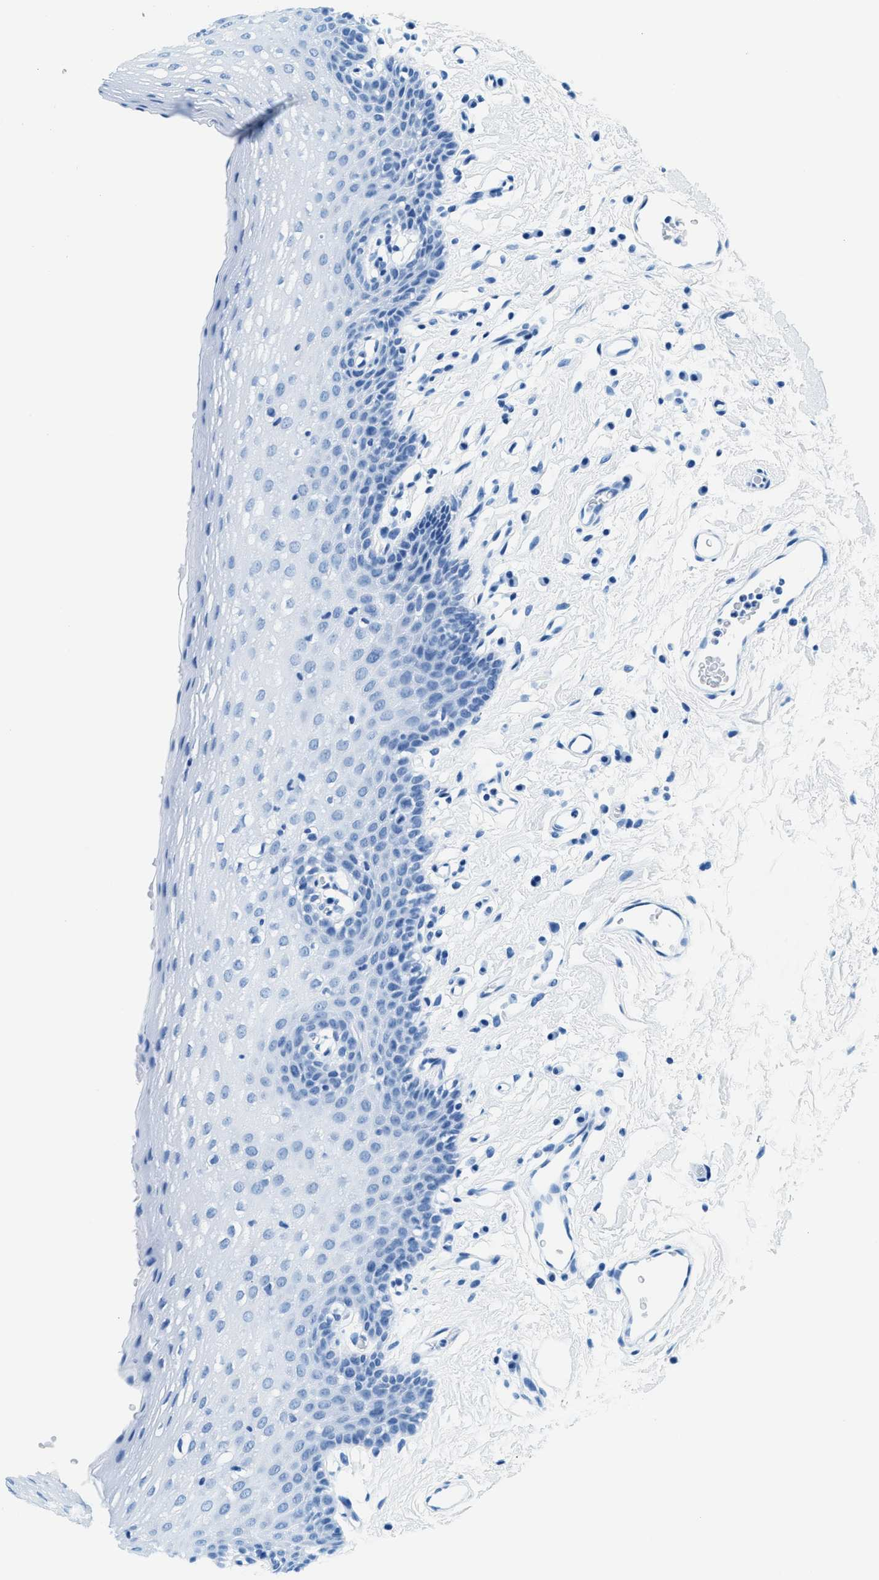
{"staining": {"intensity": "negative", "quantity": "none", "location": "none"}, "tissue": "oral mucosa", "cell_type": "Squamous epithelial cells", "image_type": "normal", "snomed": [{"axis": "morphology", "description": "Normal tissue, NOS"}, {"axis": "topography", "description": "Oral tissue"}], "caption": "Micrograph shows no protein expression in squamous epithelial cells of normal oral mucosa. (DAB (3,3'-diaminobenzidine) IHC visualized using brightfield microscopy, high magnification).", "gene": "VPS53", "patient": {"sex": "male", "age": 66}}